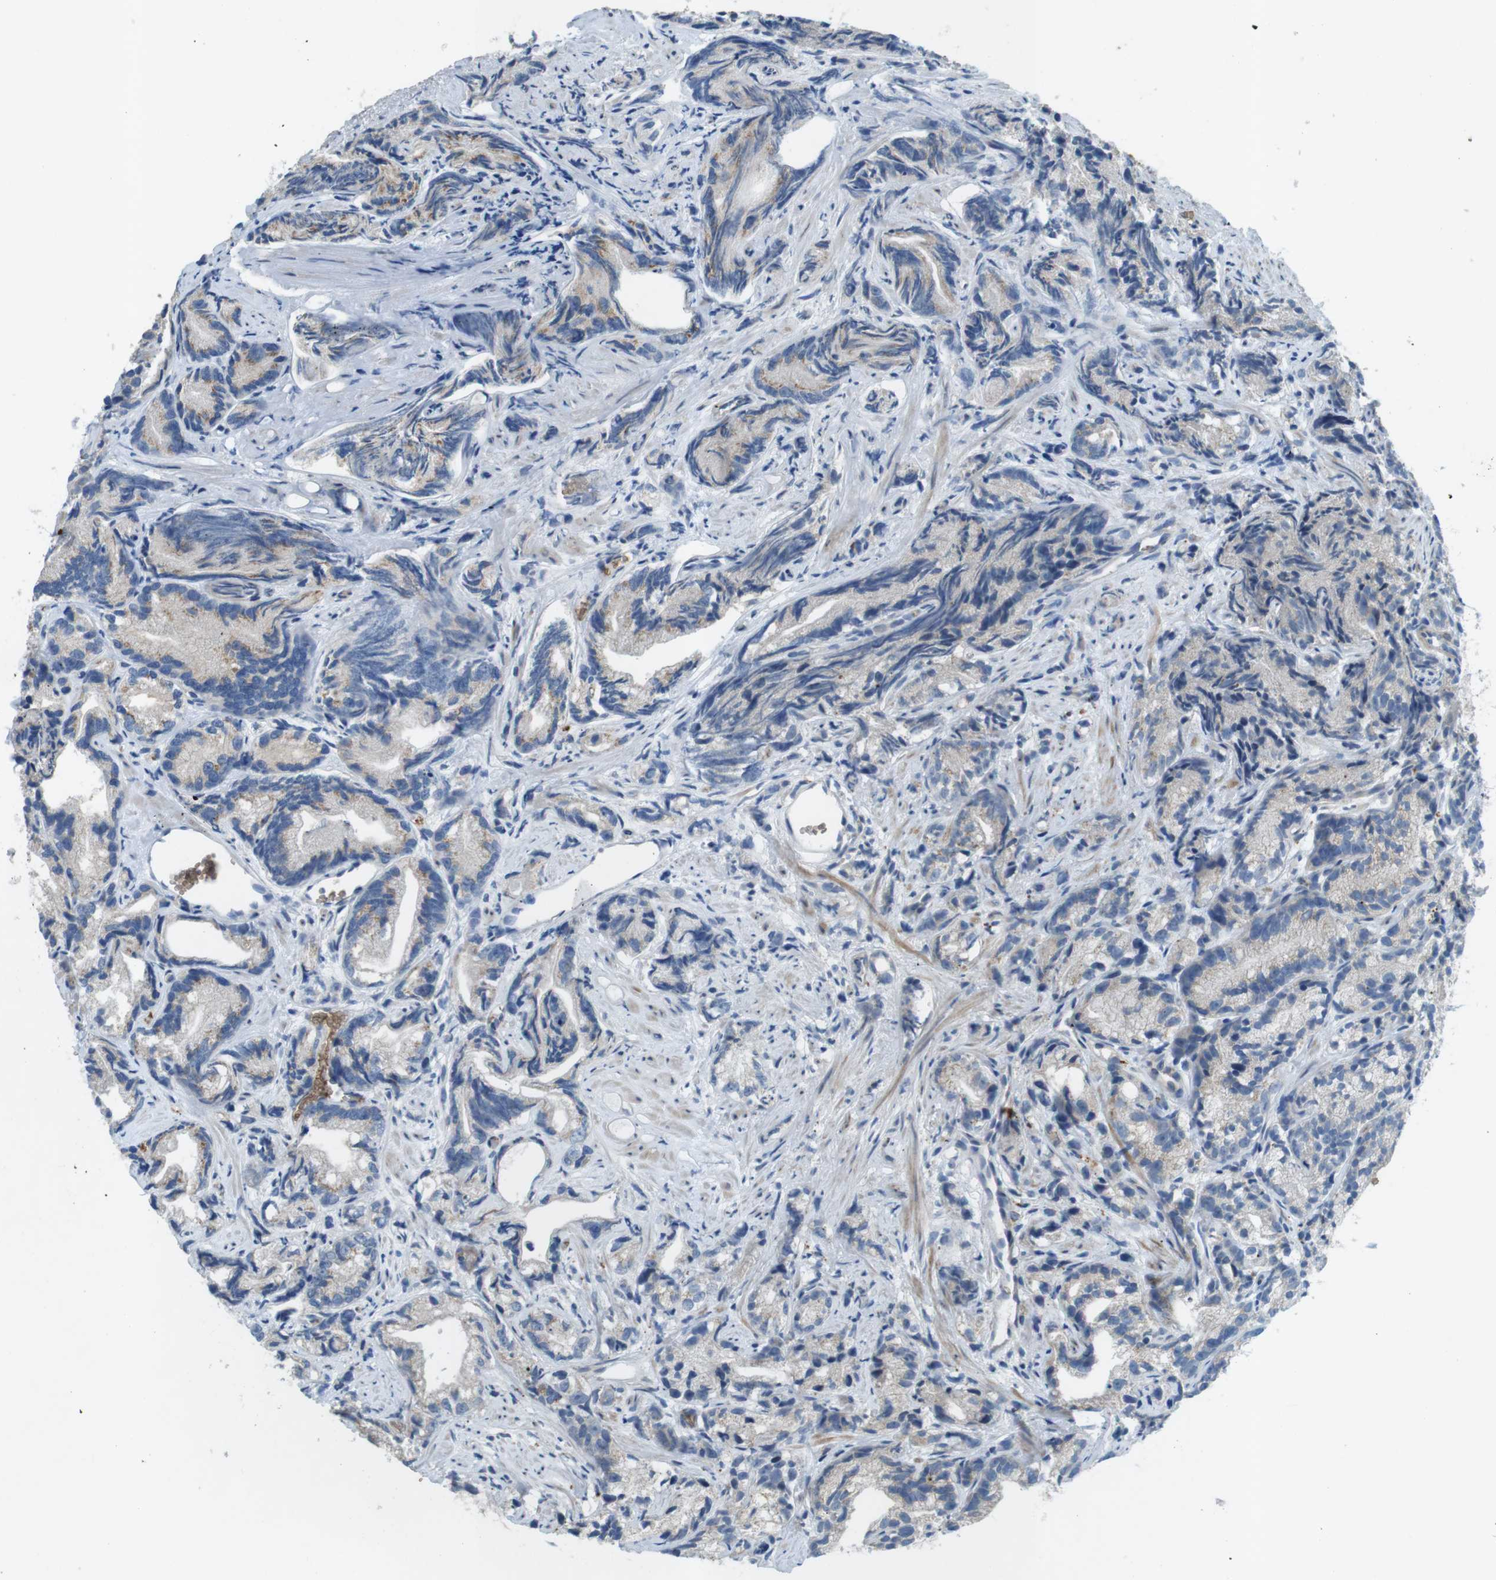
{"staining": {"intensity": "negative", "quantity": "none", "location": "none"}, "tissue": "prostate cancer", "cell_type": "Tumor cells", "image_type": "cancer", "snomed": [{"axis": "morphology", "description": "Adenocarcinoma, Low grade"}, {"axis": "topography", "description": "Prostate"}], "caption": "Immunohistochemistry (IHC) histopathology image of human prostate low-grade adenocarcinoma stained for a protein (brown), which exhibits no expression in tumor cells.", "gene": "TYW1", "patient": {"sex": "male", "age": 89}}